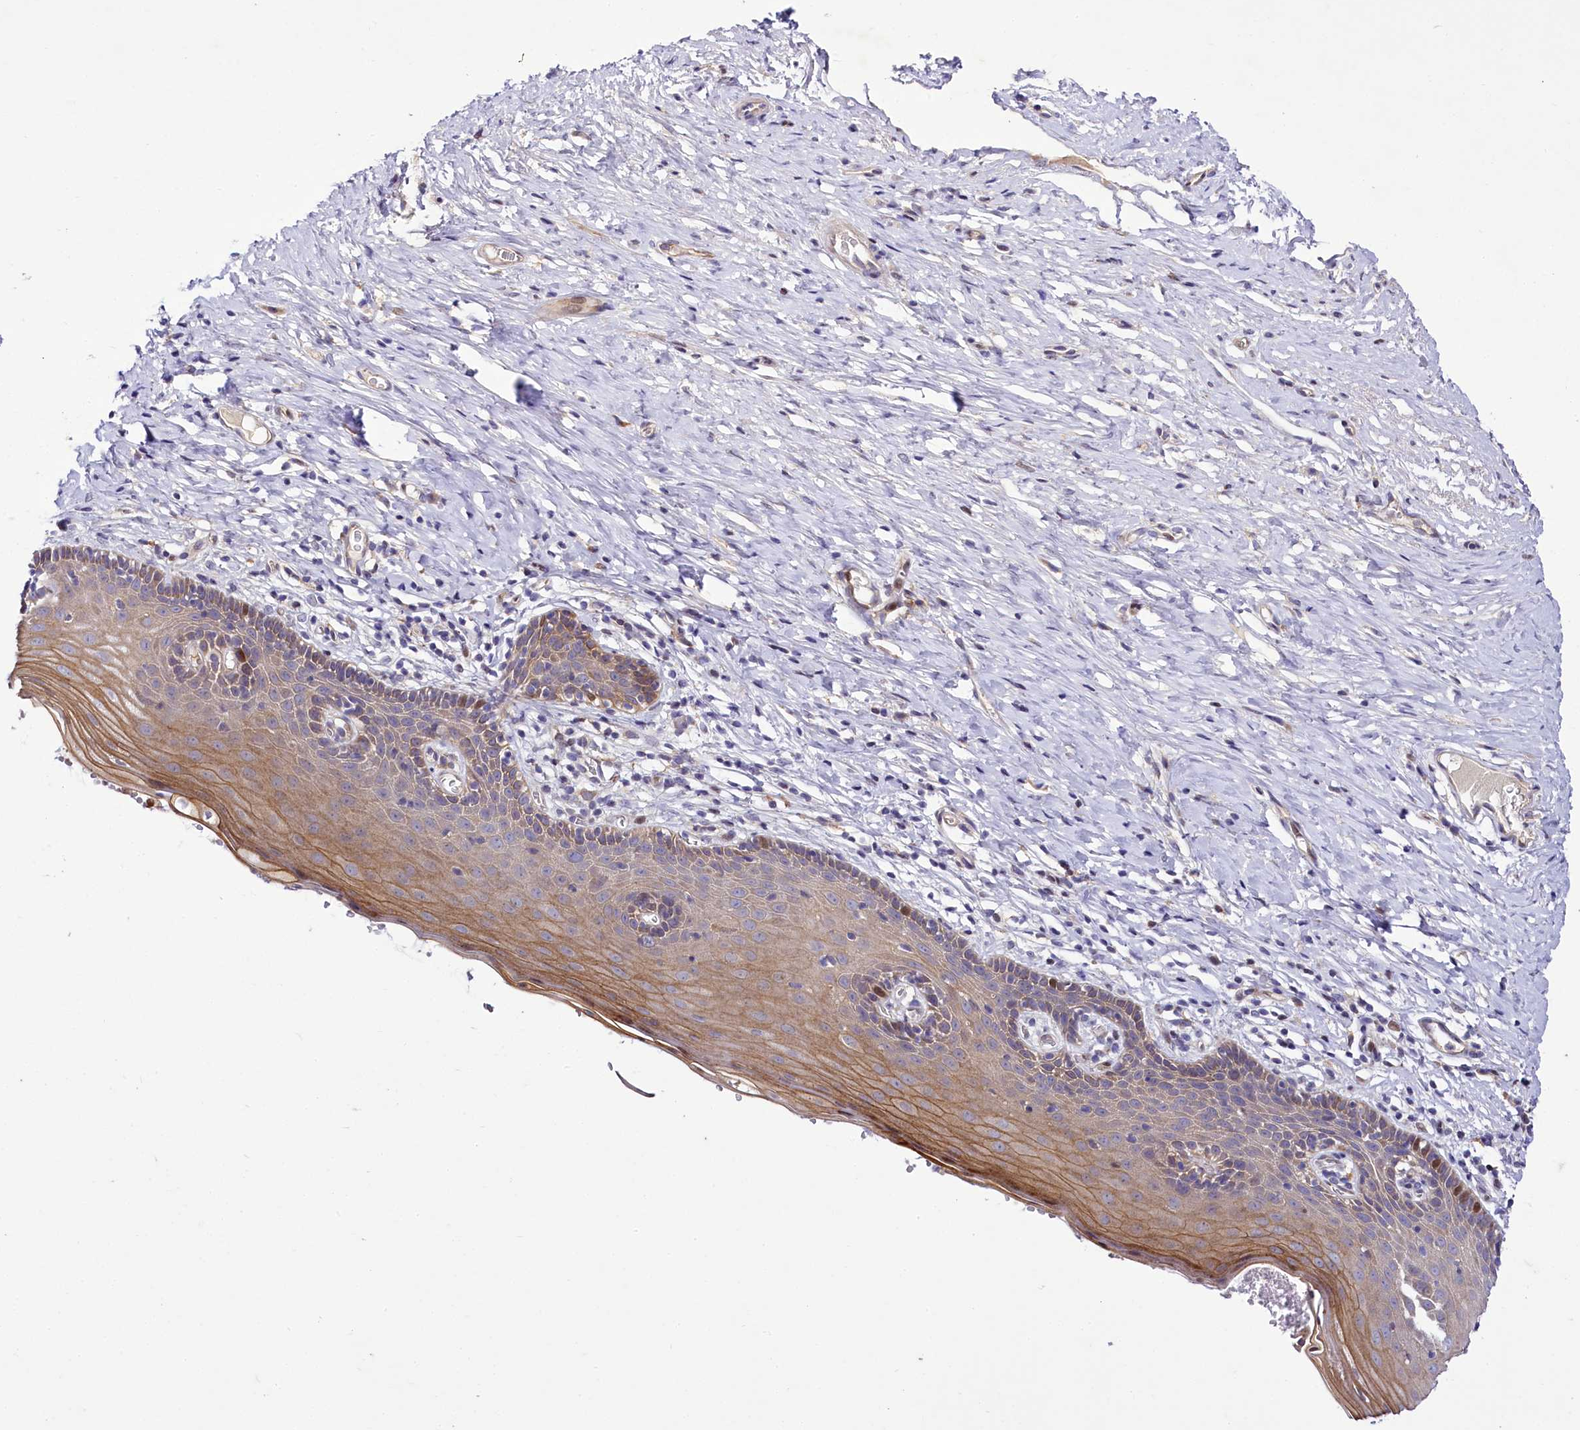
{"staining": {"intensity": "moderate", "quantity": "25%-75%", "location": "cytoplasmic/membranous"}, "tissue": "cervix", "cell_type": "Glandular cells", "image_type": "normal", "snomed": [{"axis": "morphology", "description": "Normal tissue, NOS"}, {"axis": "topography", "description": "Cervix"}], "caption": "Immunohistochemical staining of normal cervix displays 25%-75% levels of moderate cytoplasmic/membranous protein staining in approximately 25%-75% of glandular cells.", "gene": "ZC3H12C", "patient": {"sex": "female", "age": 42}}